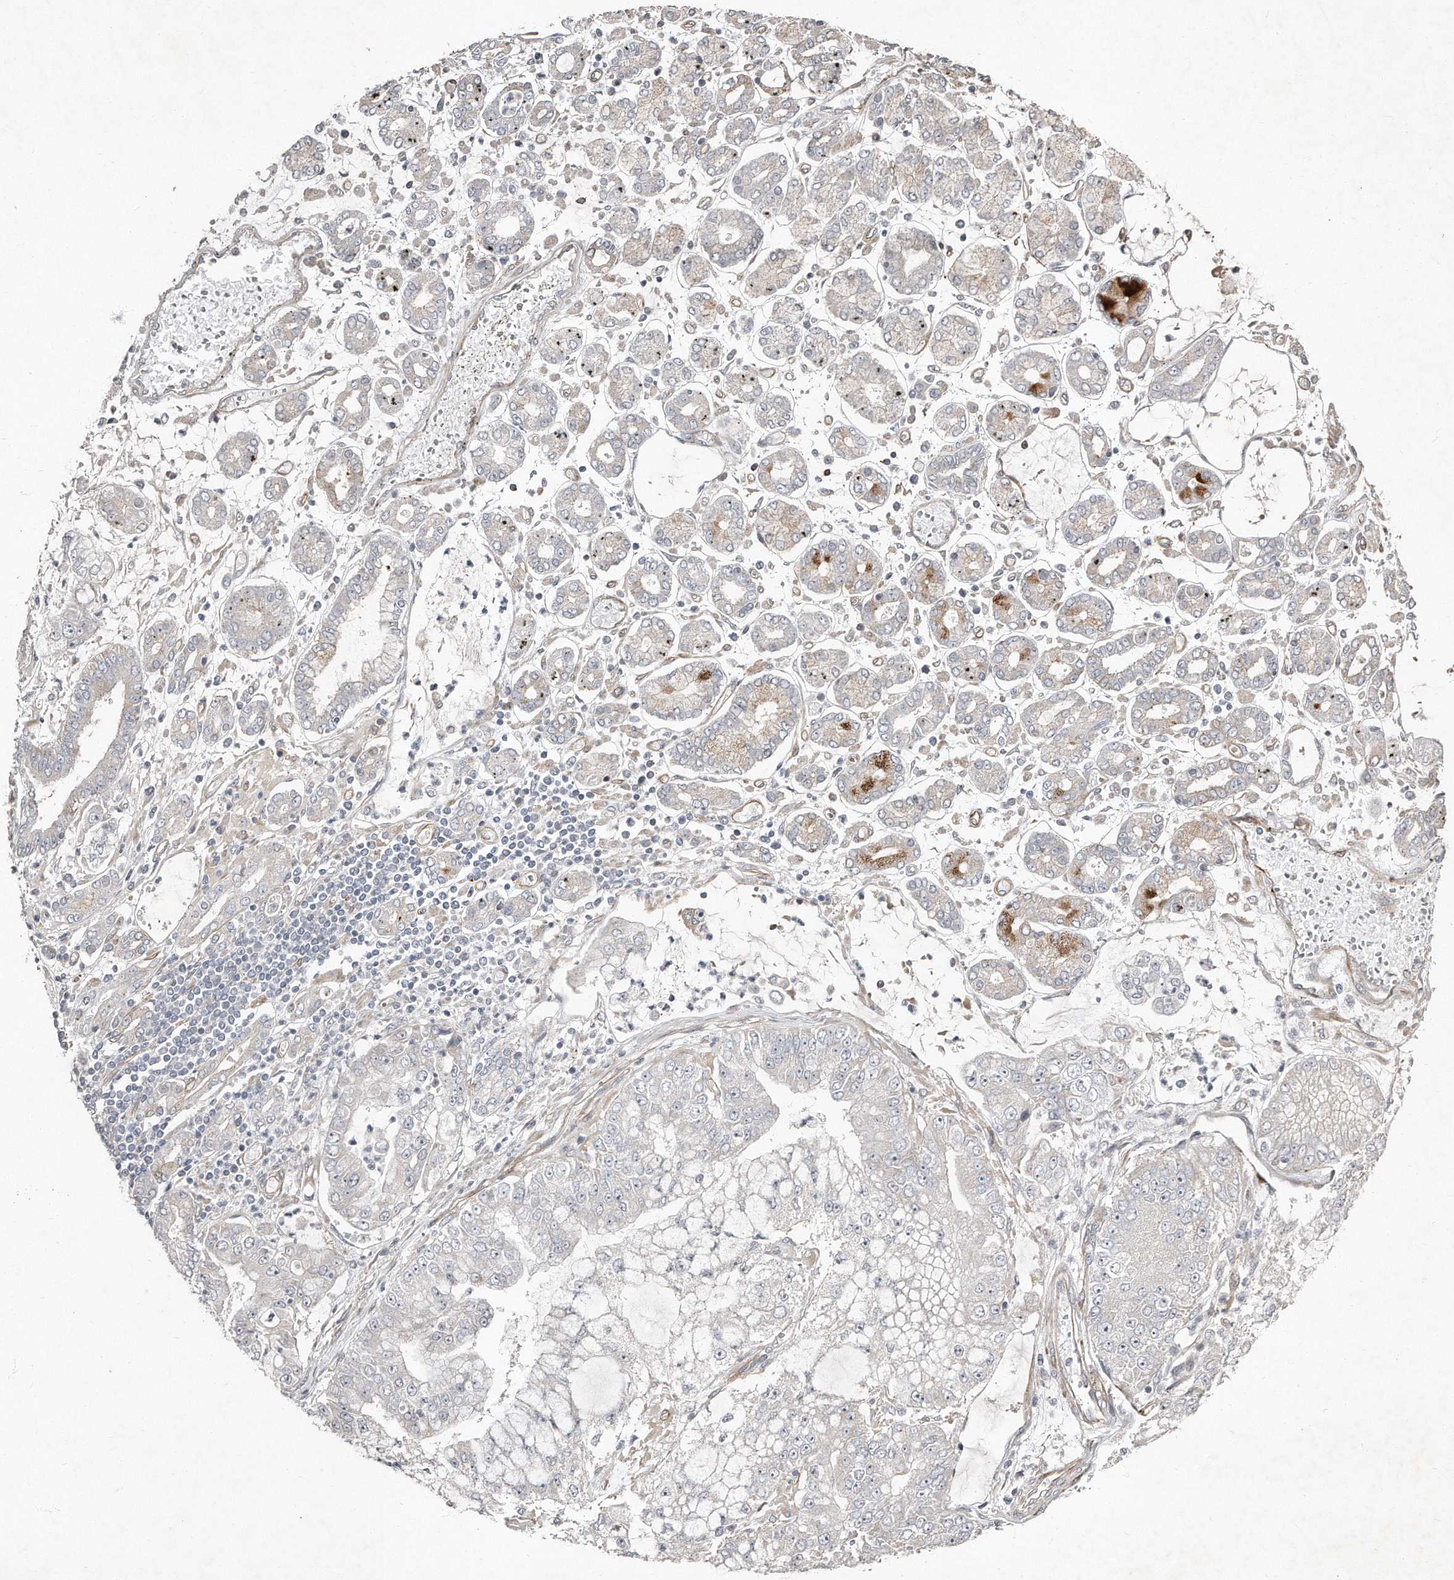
{"staining": {"intensity": "negative", "quantity": "none", "location": "none"}, "tissue": "stomach cancer", "cell_type": "Tumor cells", "image_type": "cancer", "snomed": [{"axis": "morphology", "description": "Adenocarcinoma, NOS"}, {"axis": "topography", "description": "Stomach"}], "caption": "Immunohistochemical staining of human adenocarcinoma (stomach) displays no significant positivity in tumor cells.", "gene": "SNAP47", "patient": {"sex": "male", "age": 76}}